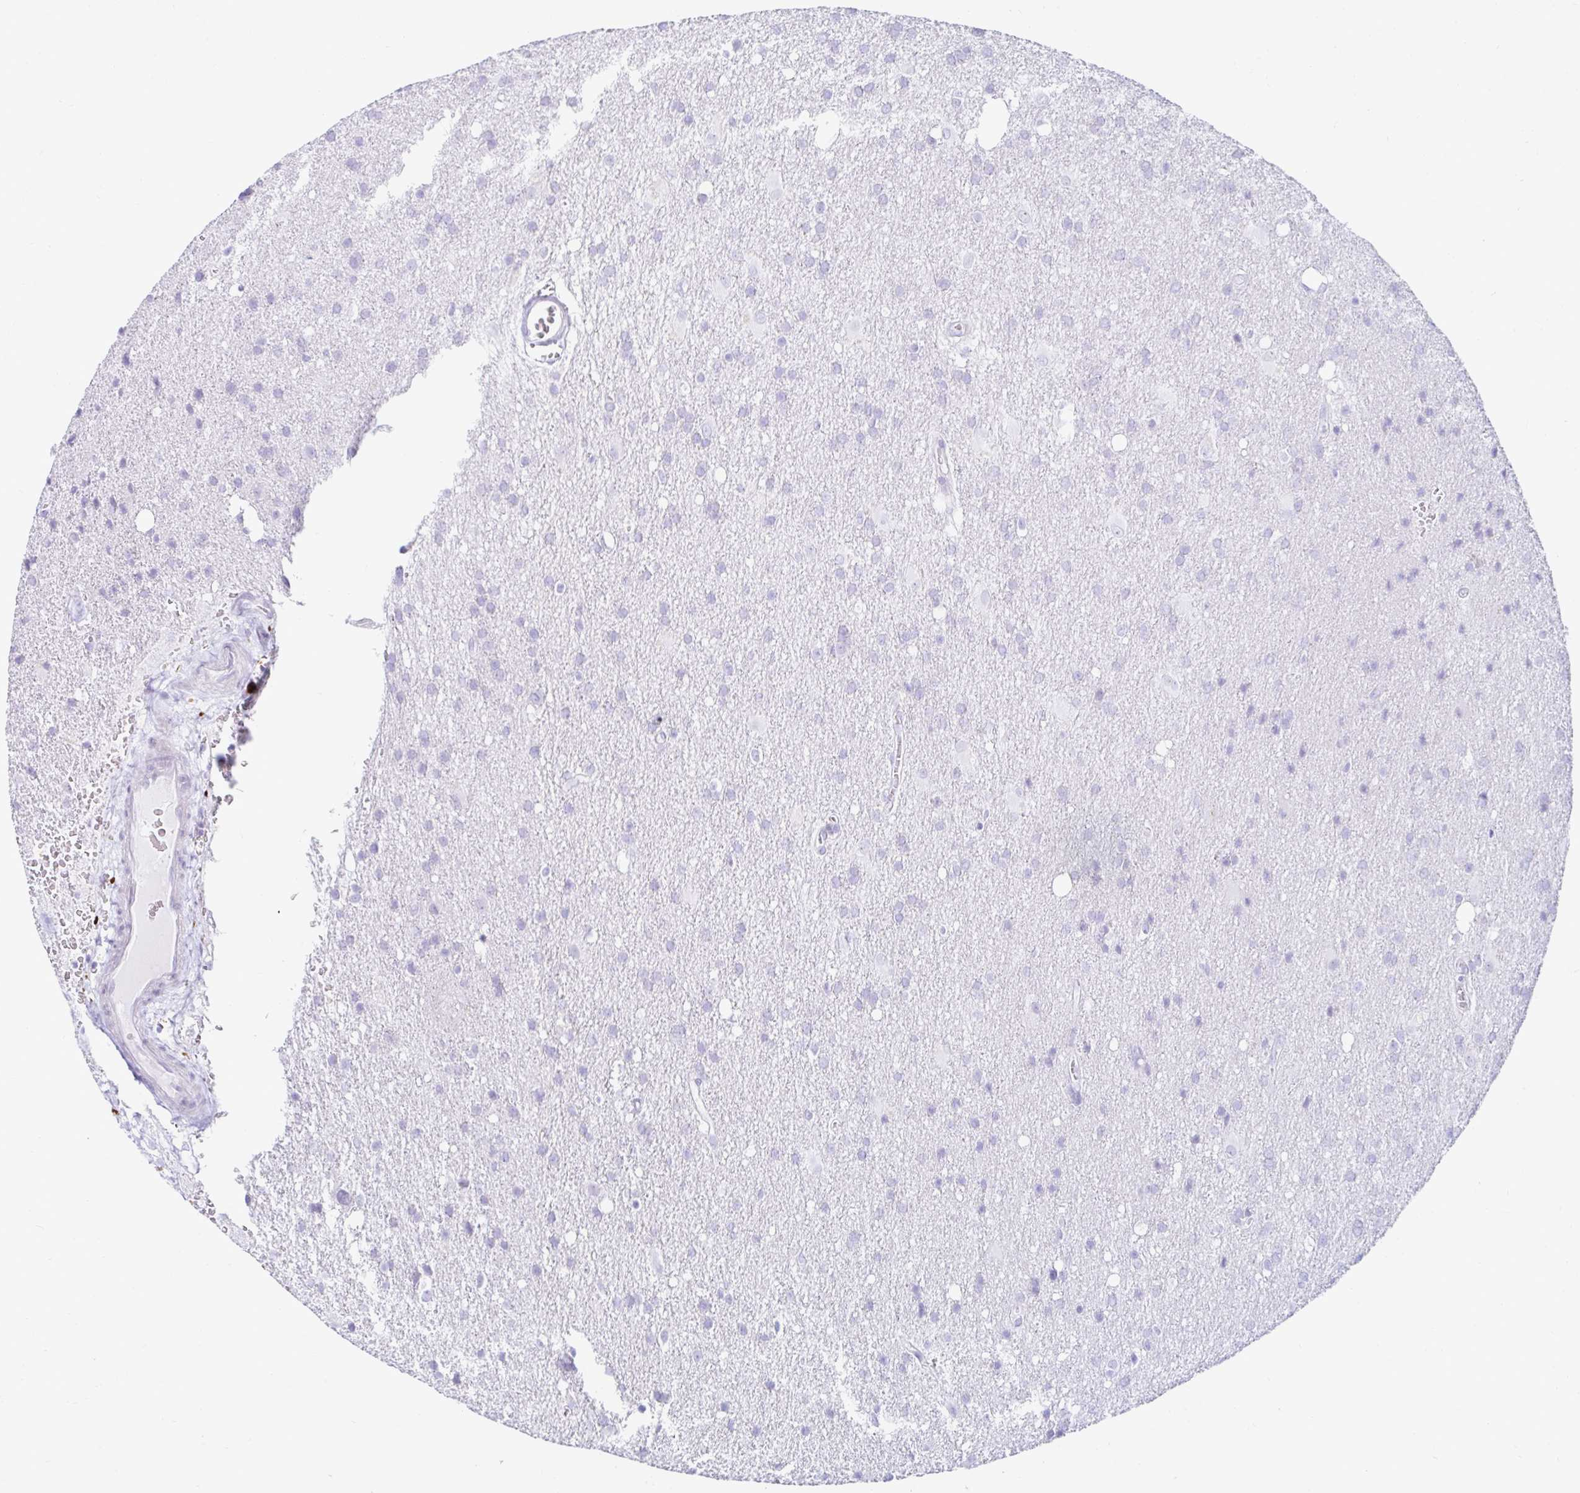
{"staining": {"intensity": "negative", "quantity": "none", "location": "none"}, "tissue": "glioma", "cell_type": "Tumor cells", "image_type": "cancer", "snomed": [{"axis": "morphology", "description": "Glioma, malignant, Low grade"}, {"axis": "topography", "description": "Brain"}], "caption": "Tumor cells show no significant expression in glioma.", "gene": "BEST1", "patient": {"sex": "male", "age": 66}}